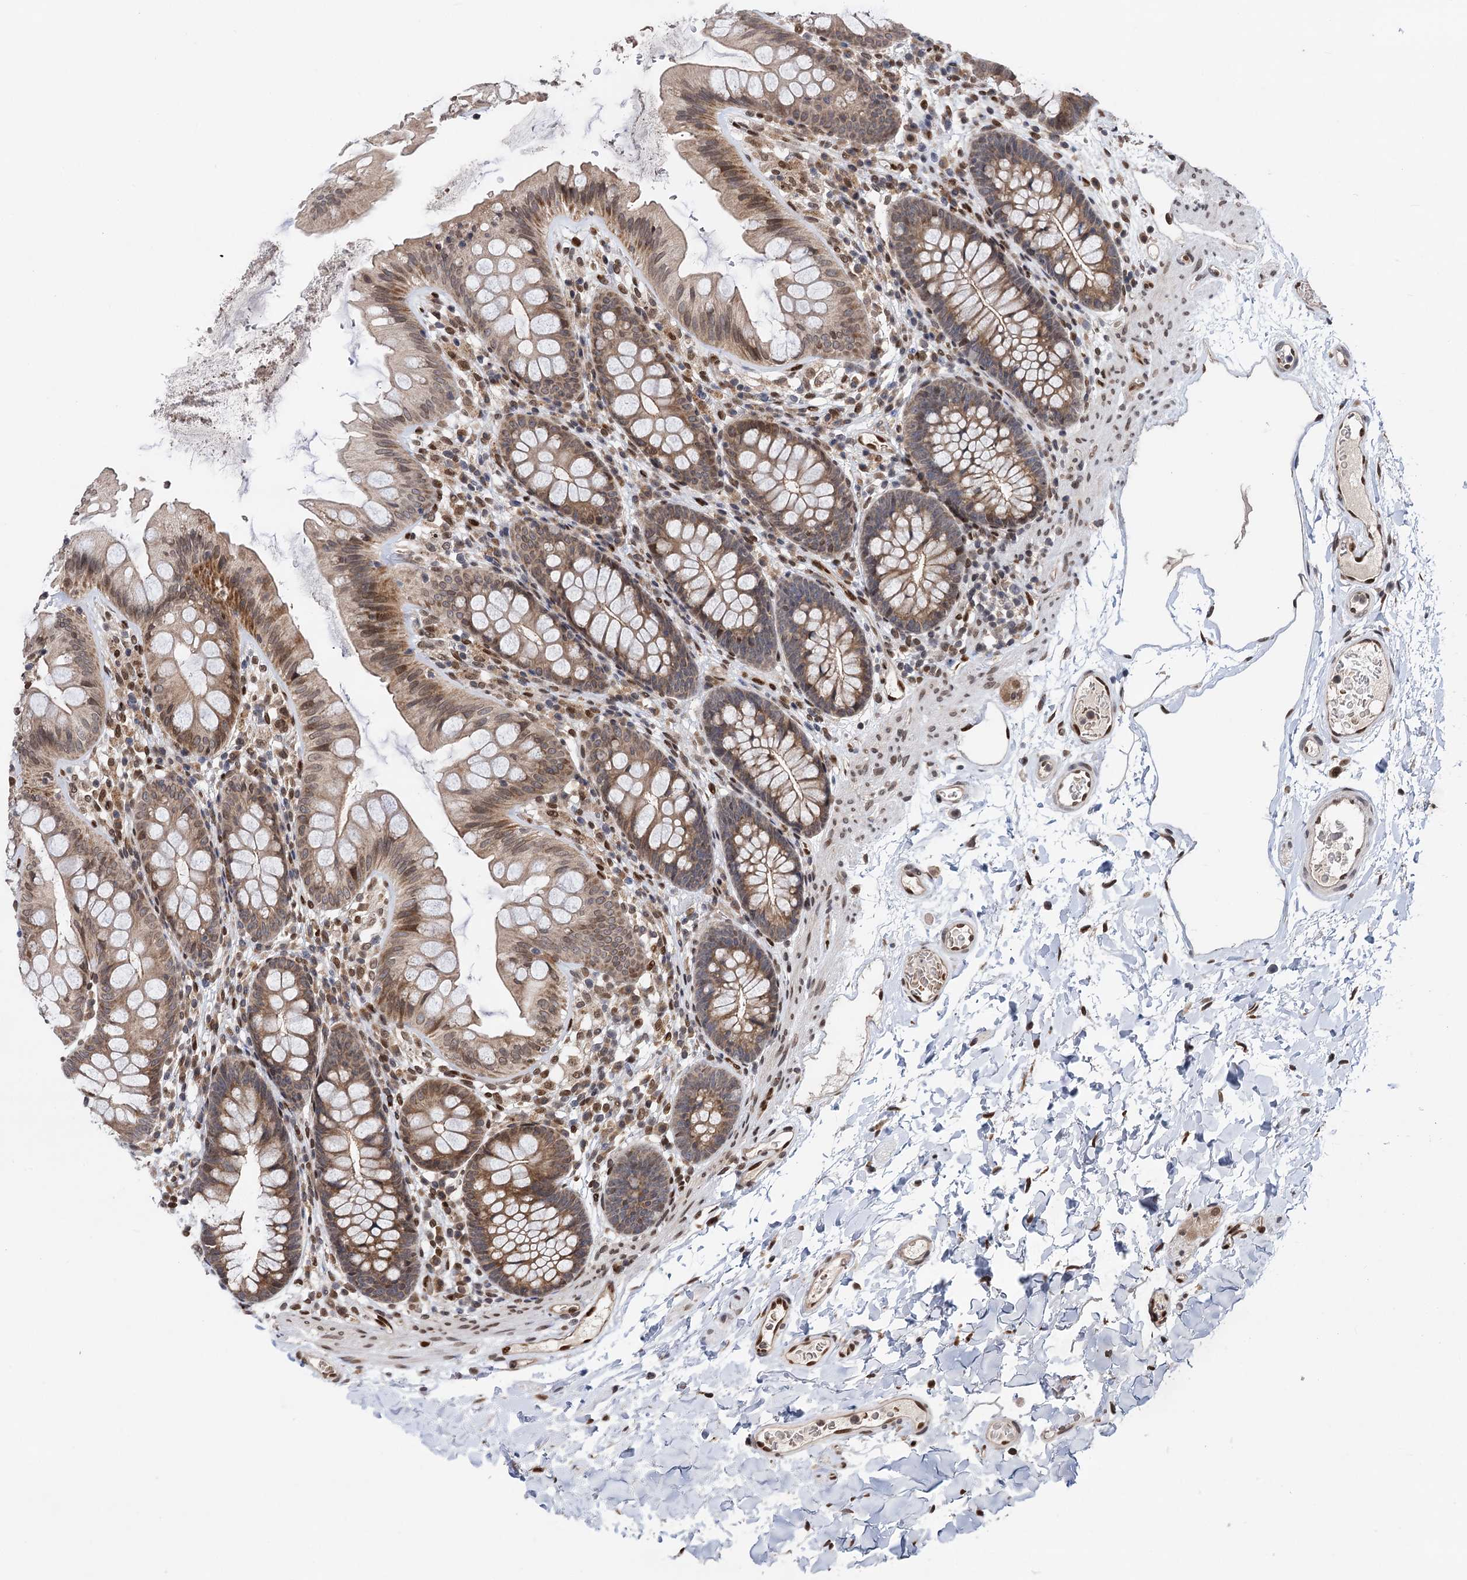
{"staining": {"intensity": "strong", "quantity": ">75%", "location": "nuclear"}, "tissue": "colon", "cell_type": "Endothelial cells", "image_type": "normal", "snomed": [{"axis": "morphology", "description": "Normal tissue, NOS"}, {"axis": "topography", "description": "Colon"}], "caption": "A micrograph showing strong nuclear expression in approximately >75% of endothelial cells in normal colon, as visualized by brown immunohistochemical staining.", "gene": "MESD", "patient": {"sex": "female", "age": 62}}